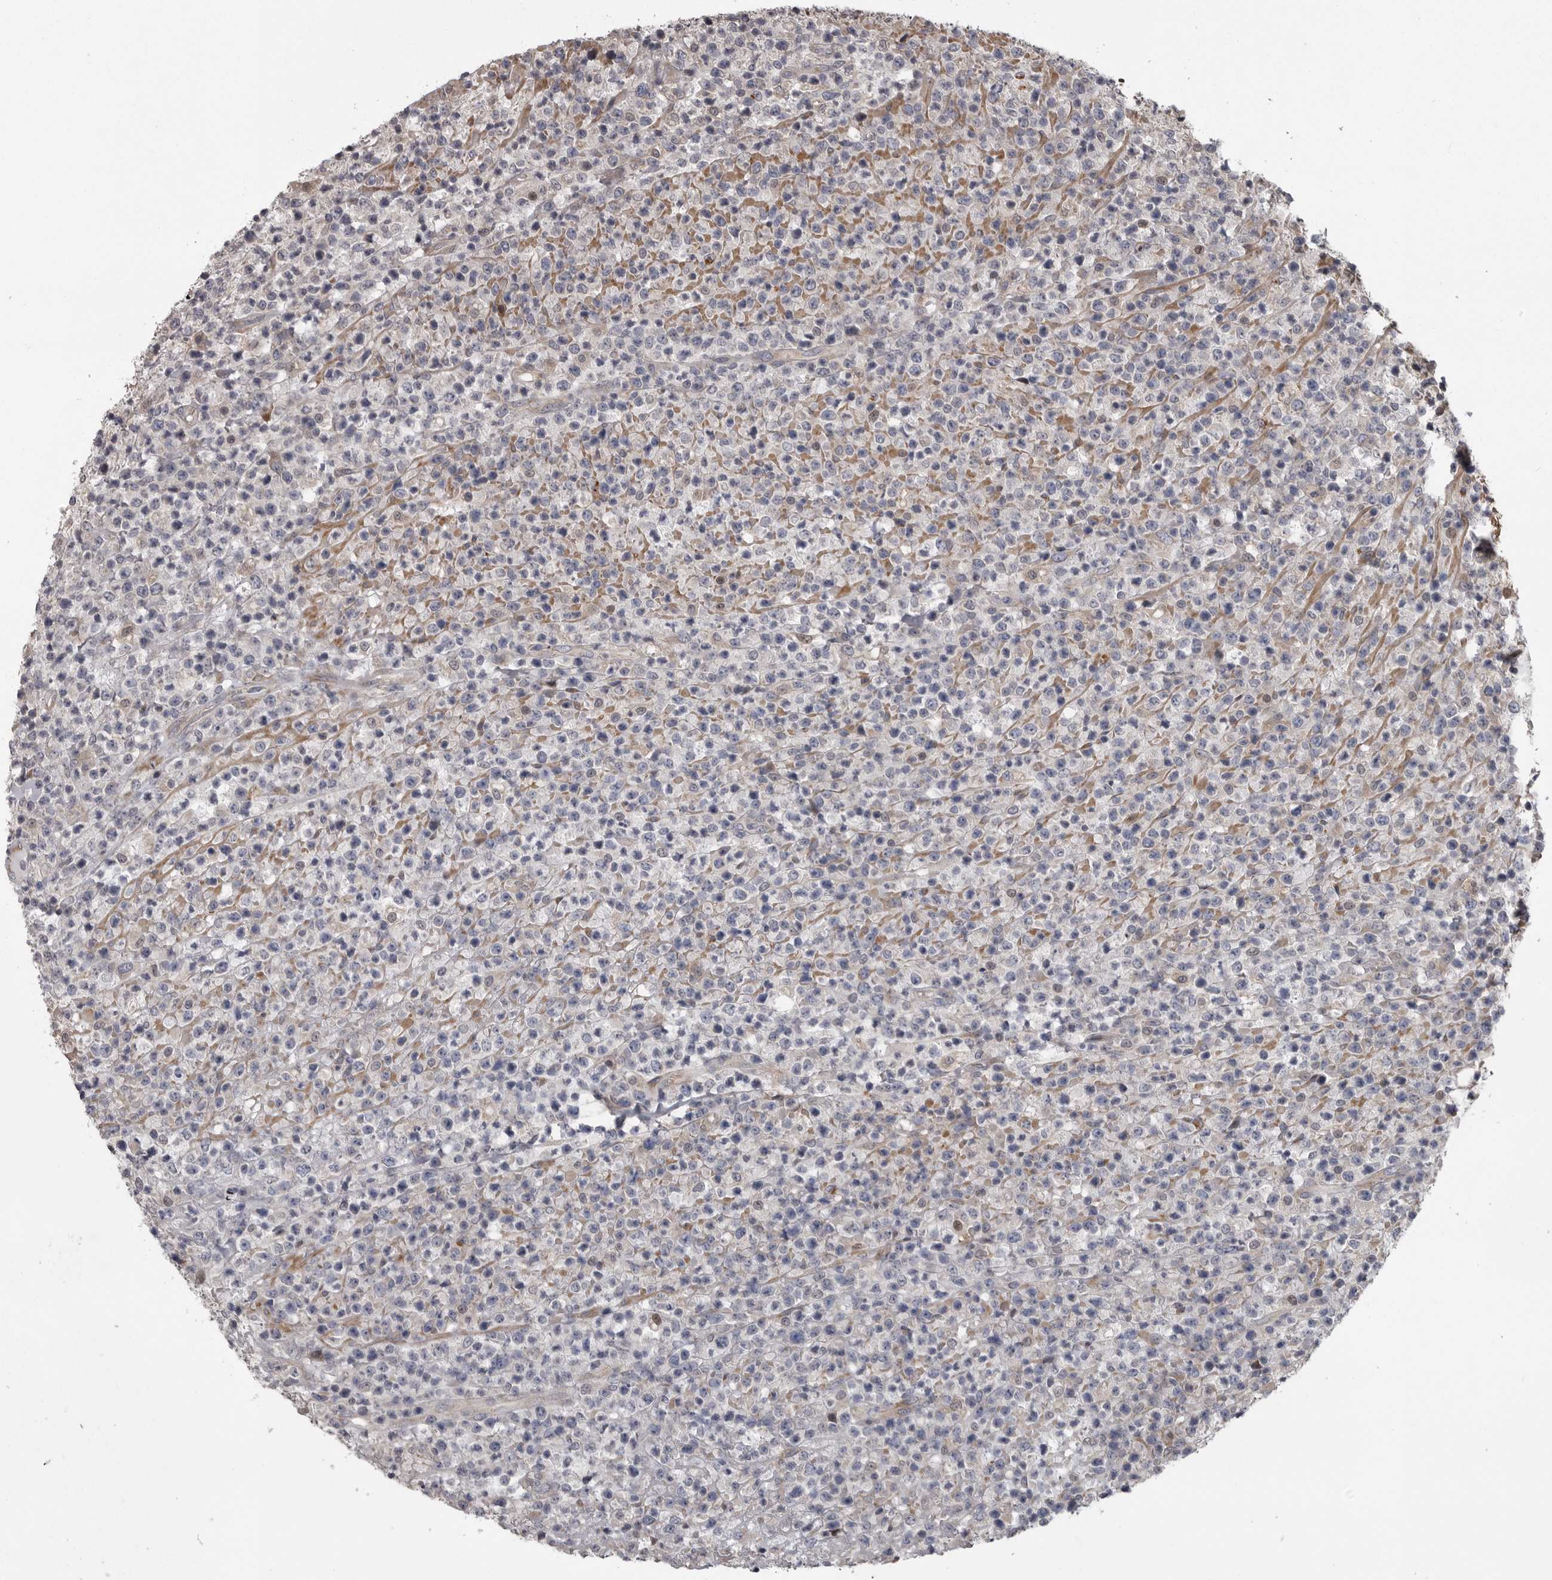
{"staining": {"intensity": "negative", "quantity": "none", "location": "none"}, "tissue": "lymphoma", "cell_type": "Tumor cells", "image_type": "cancer", "snomed": [{"axis": "morphology", "description": "Malignant lymphoma, non-Hodgkin's type, High grade"}, {"axis": "topography", "description": "Colon"}], "caption": "Immunohistochemistry (IHC) photomicrograph of neoplastic tissue: human high-grade malignant lymphoma, non-Hodgkin's type stained with DAB (3,3'-diaminobenzidine) exhibits no significant protein positivity in tumor cells. (DAB immunohistochemistry (IHC) visualized using brightfield microscopy, high magnification).", "gene": "ZNRF1", "patient": {"sex": "female", "age": 53}}